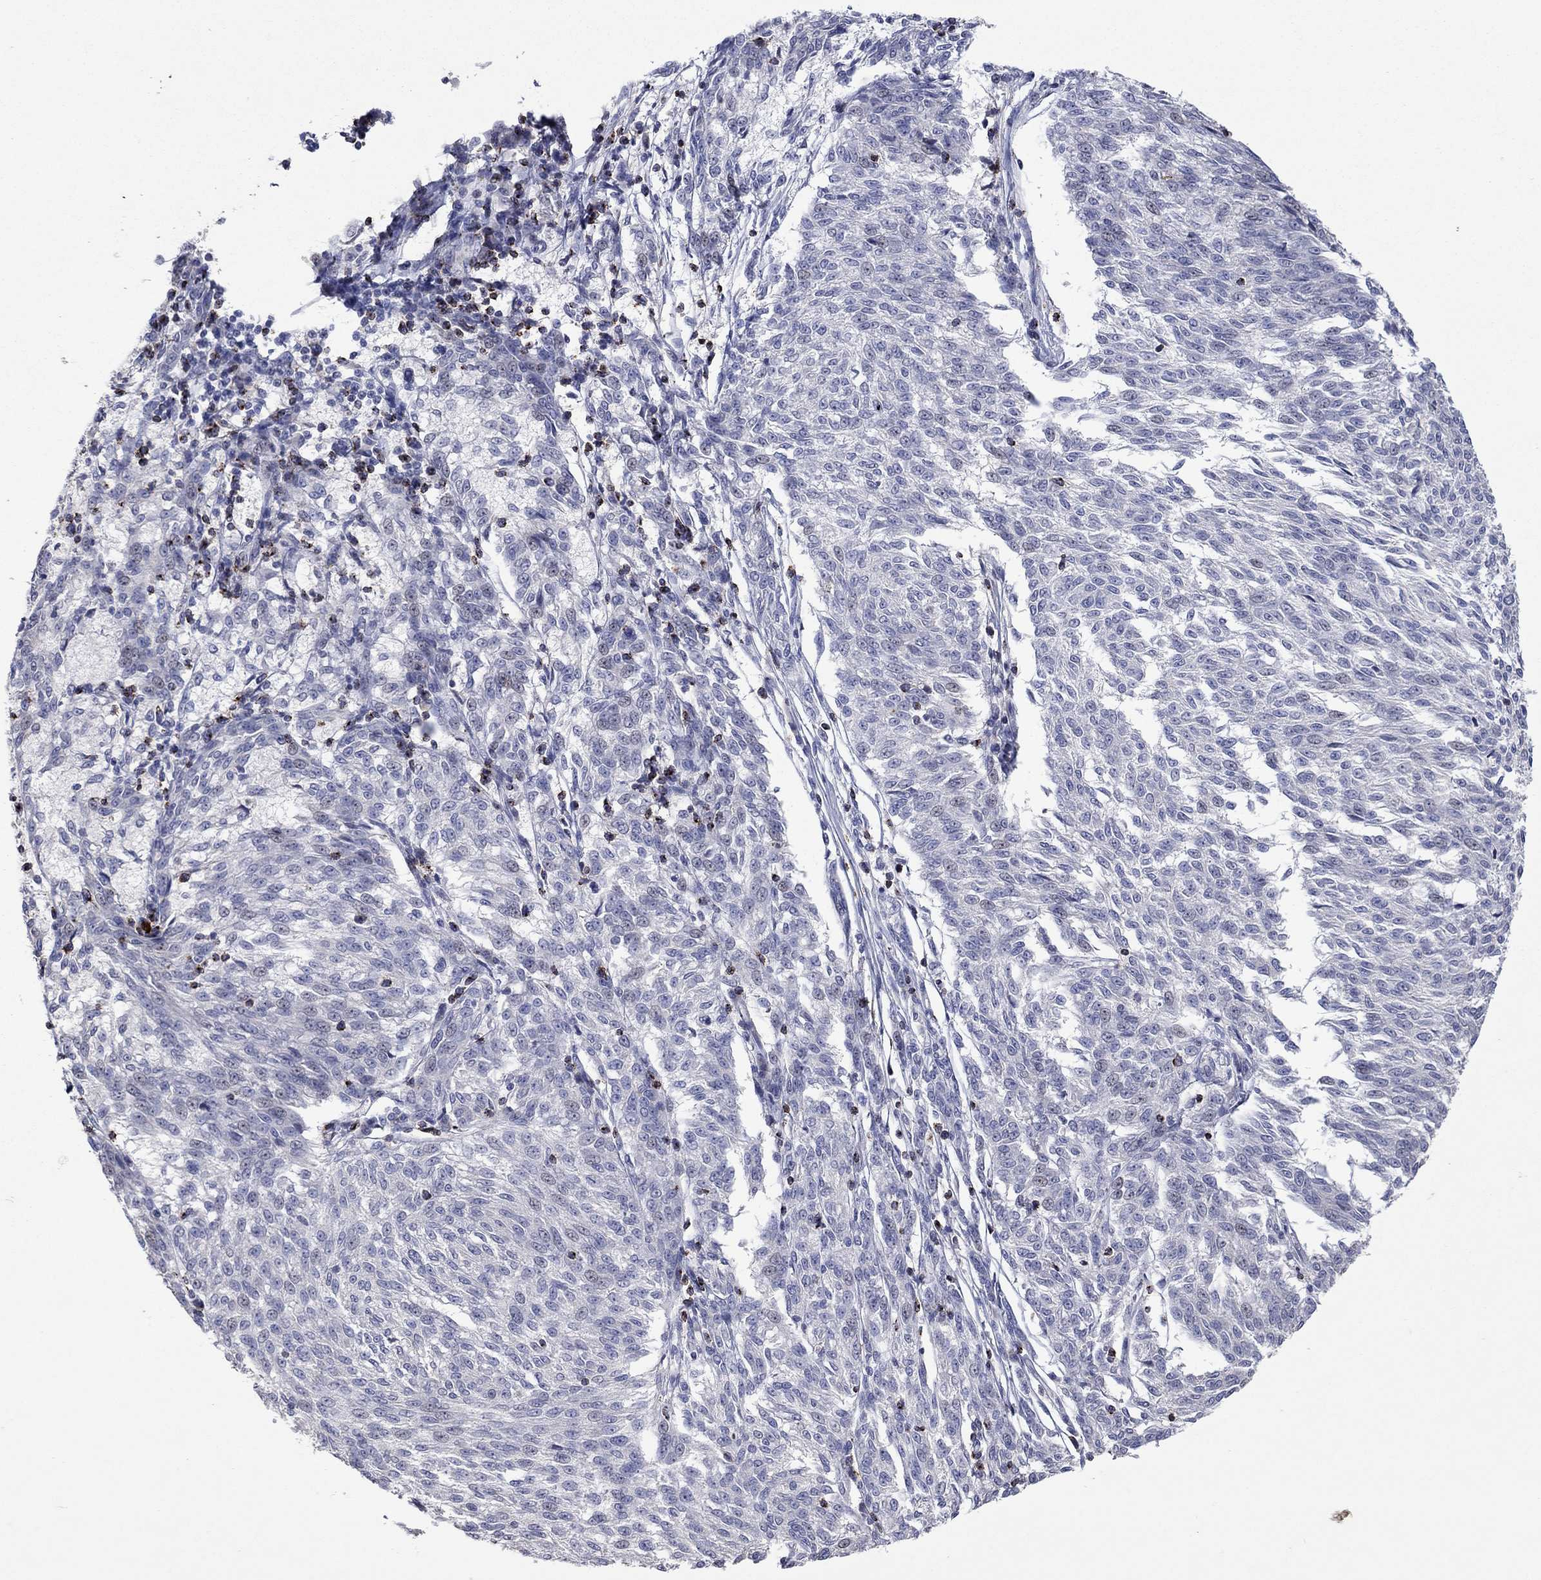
{"staining": {"intensity": "negative", "quantity": "none", "location": "none"}, "tissue": "melanoma", "cell_type": "Tumor cells", "image_type": "cancer", "snomed": [{"axis": "morphology", "description": "Malignant melanoma, NOS"}, {"axis": "topography", "description": "Skin"}], "caption": "An immunohistochemistry (IHC) photomicrograph of malignant melanoma is shown. There is no staining in tumor cells of malignant melanoma.", "gene": "CCL5", "patient": {"sex": "female", "age": 72}}